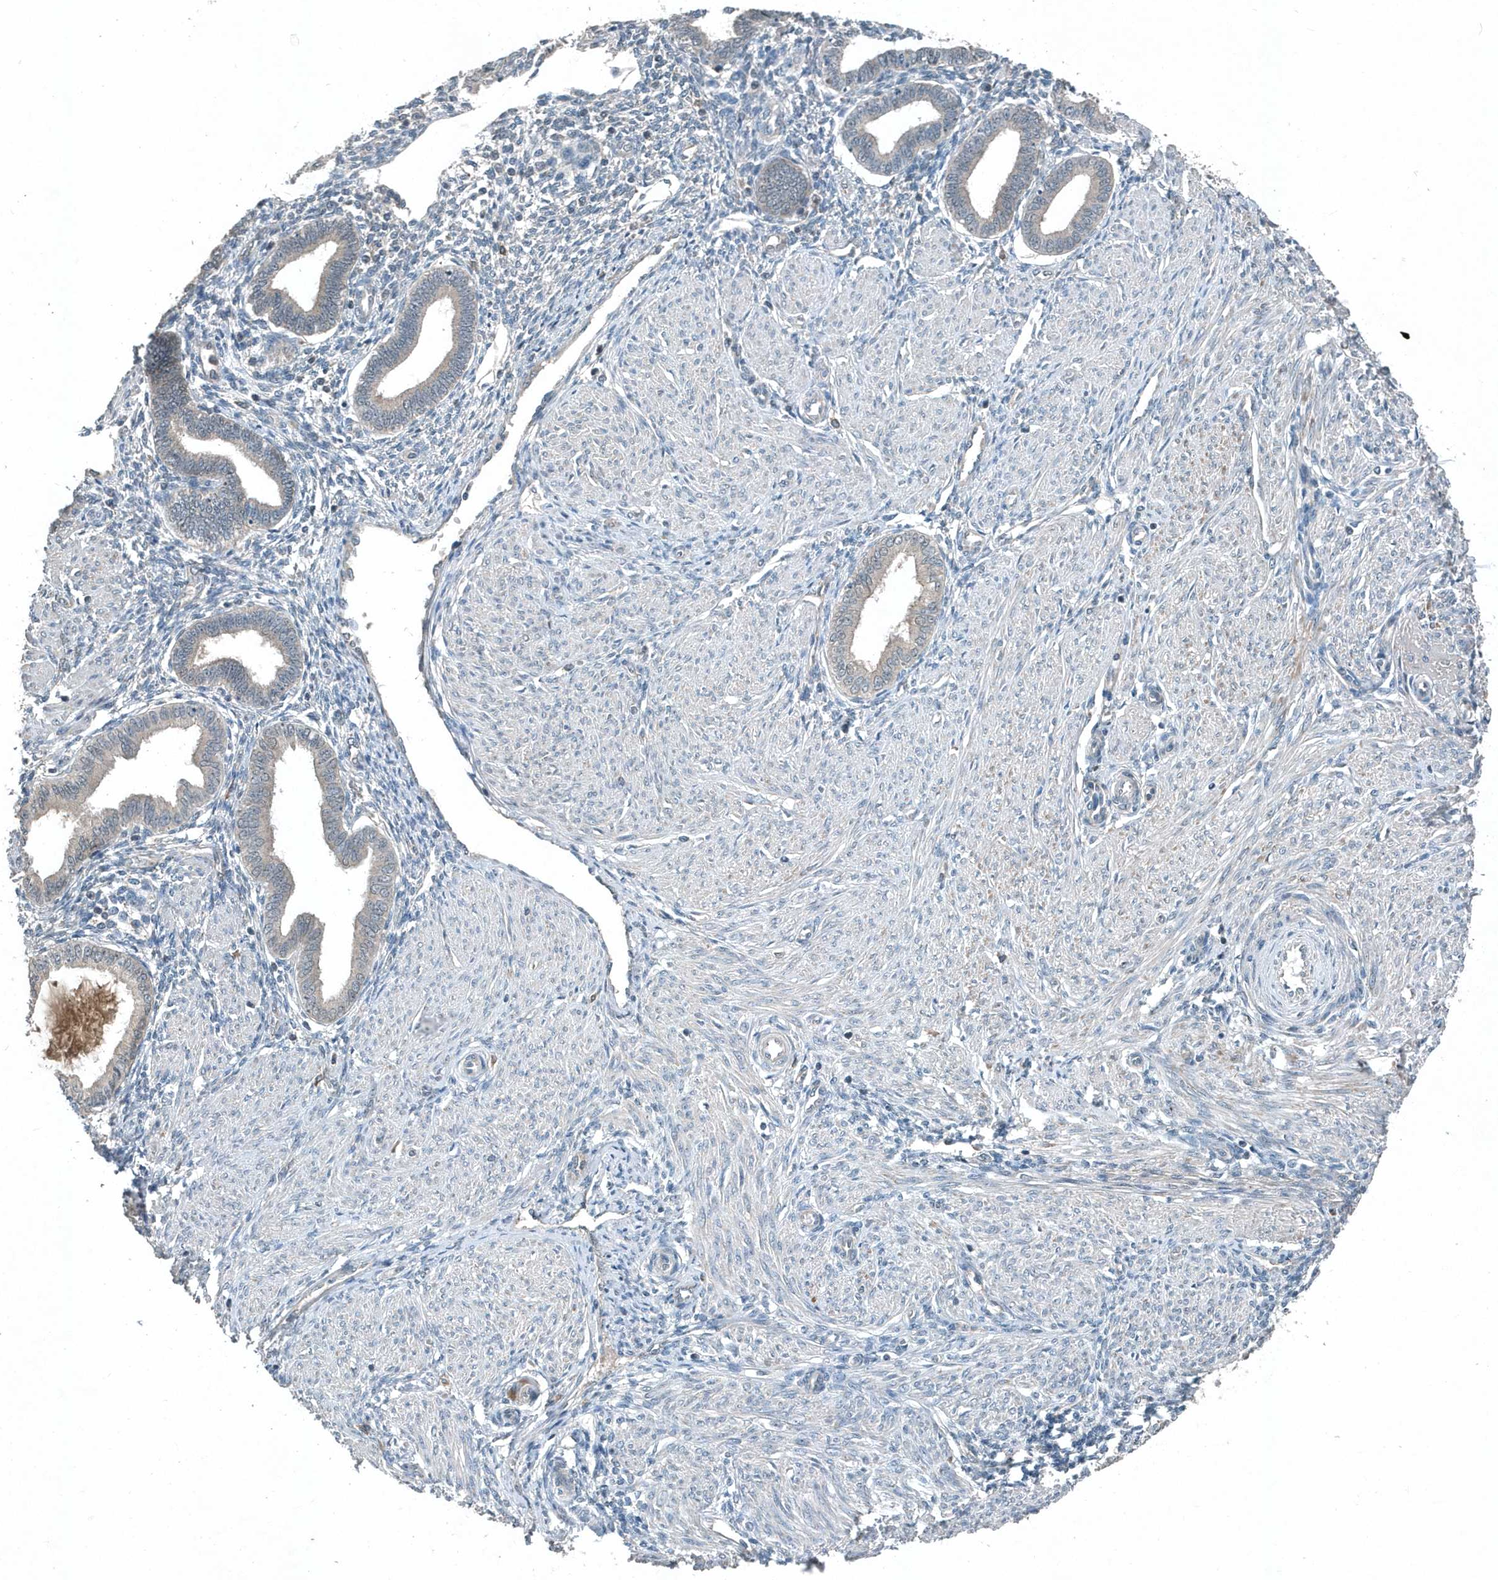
{"staining": {"intensity": "negative", "quantity": "none", "location": "none"}, "tissue": "endometrium", "cell_type": "Cells in endometrial stroma", "image_type": "normal", "snomed": [{"axis": "morphology", "description": "Normal tissue, NOS"}, {"axis": "topography", "description": "Endometrium"}], "caption": "A histopathology image of endometrium stained for a protein demonstrates no brown staining in cells in endometrial stroma.", "gene": "SCFD2", "patient": {"sex": "female", "age": 53}}